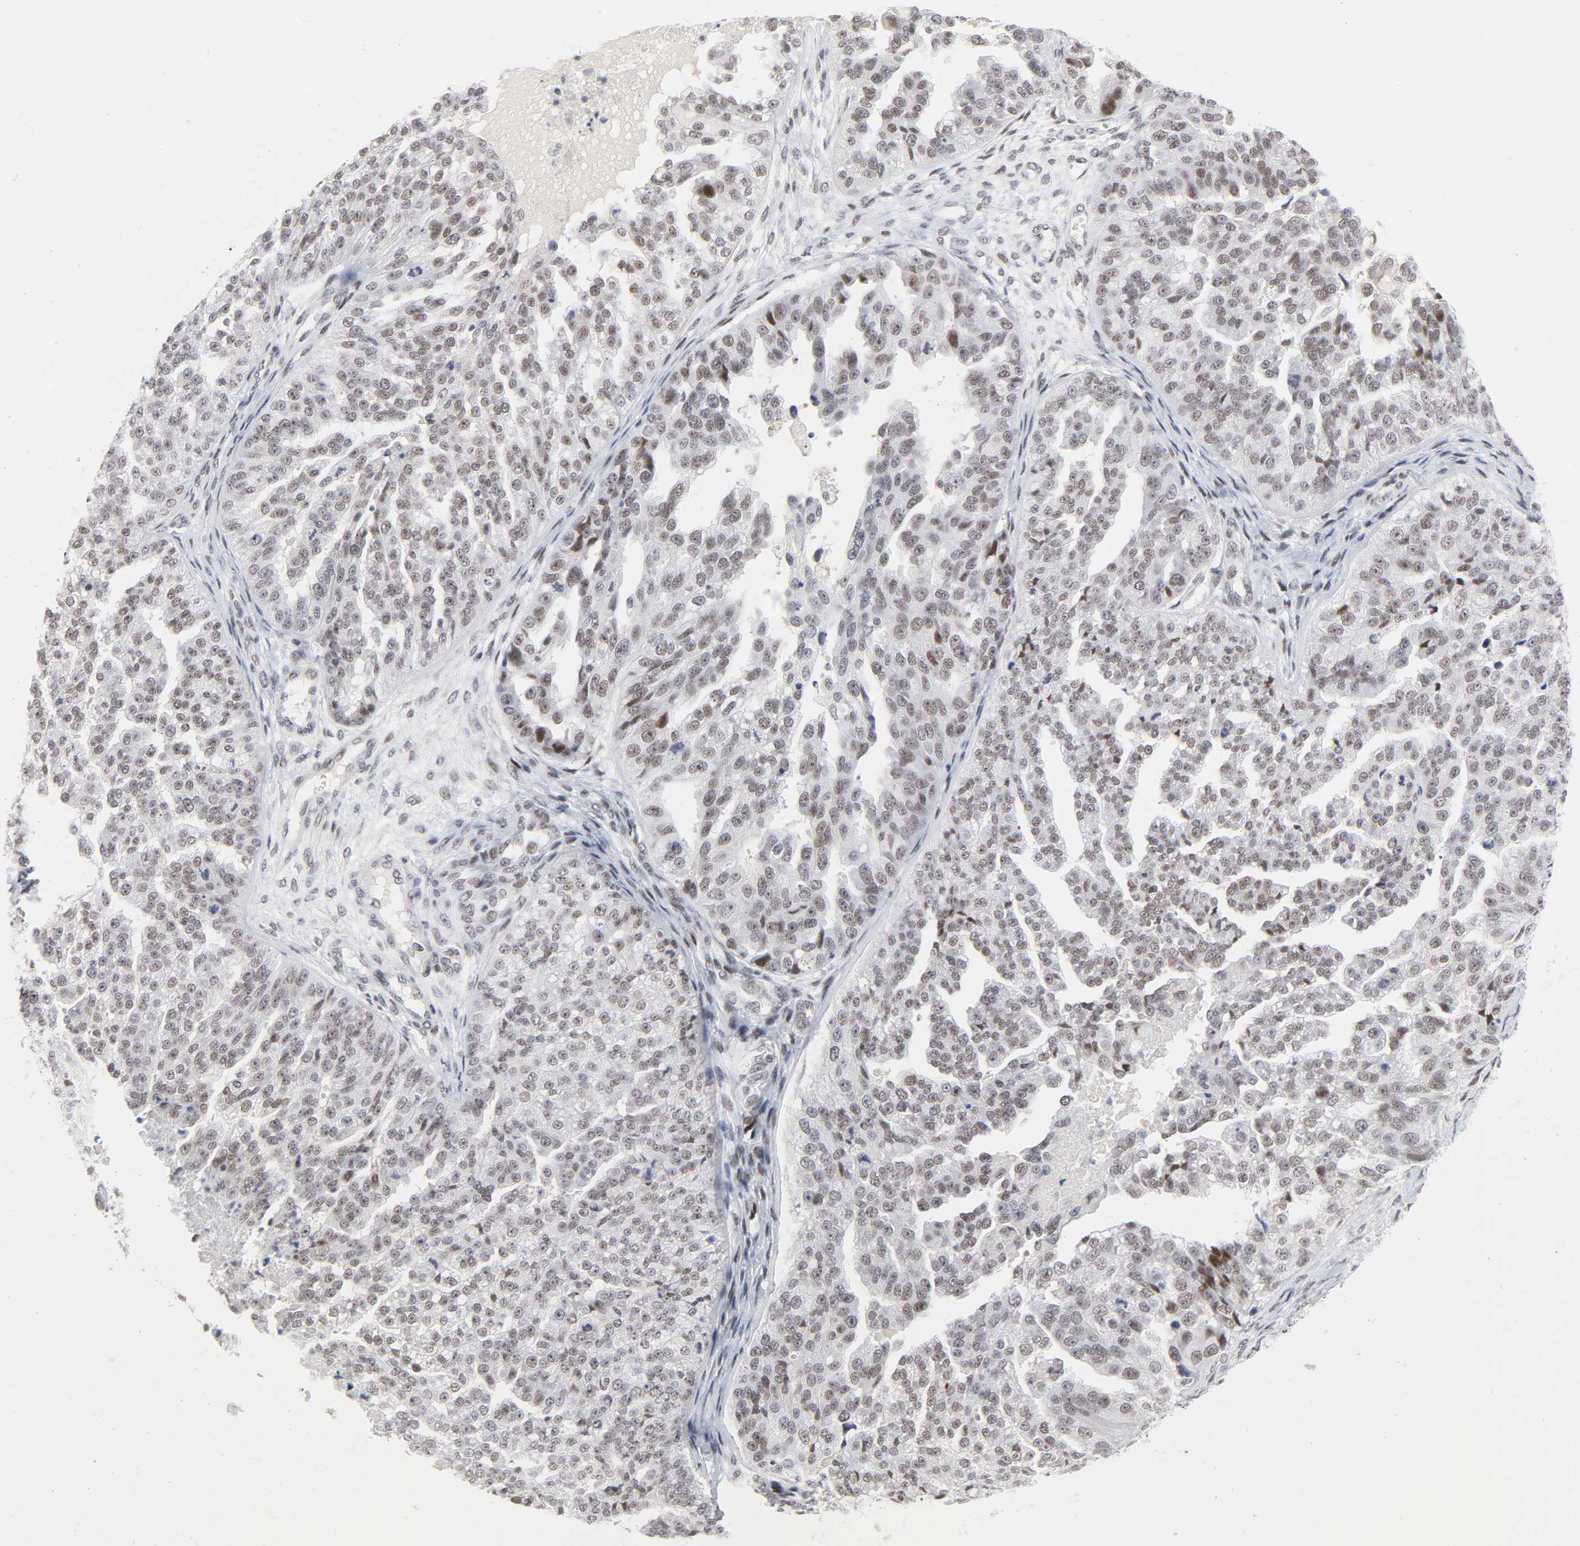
{"staining": {"intensity": "weak", "quantity": "25%-75%", "location": "nuclear"}, "tissue": "ovarian cancer", "cell_type": "Tumor cells", "image_type": "cancer", "snomed": [{"axis": "morphology", "description": "Cystadenocarcinoma, serous, NOS"}, {"axis": "topography", "description": "Ovary"}], "caption": "This is a photomicrograph of immunohistochemistry (IHC) staining of ovarian cancer, which shows weak positivity in the nuclear of tumor cells.", "gene": "DIDO1", "patient": {"sex": "female", "age": 58}}